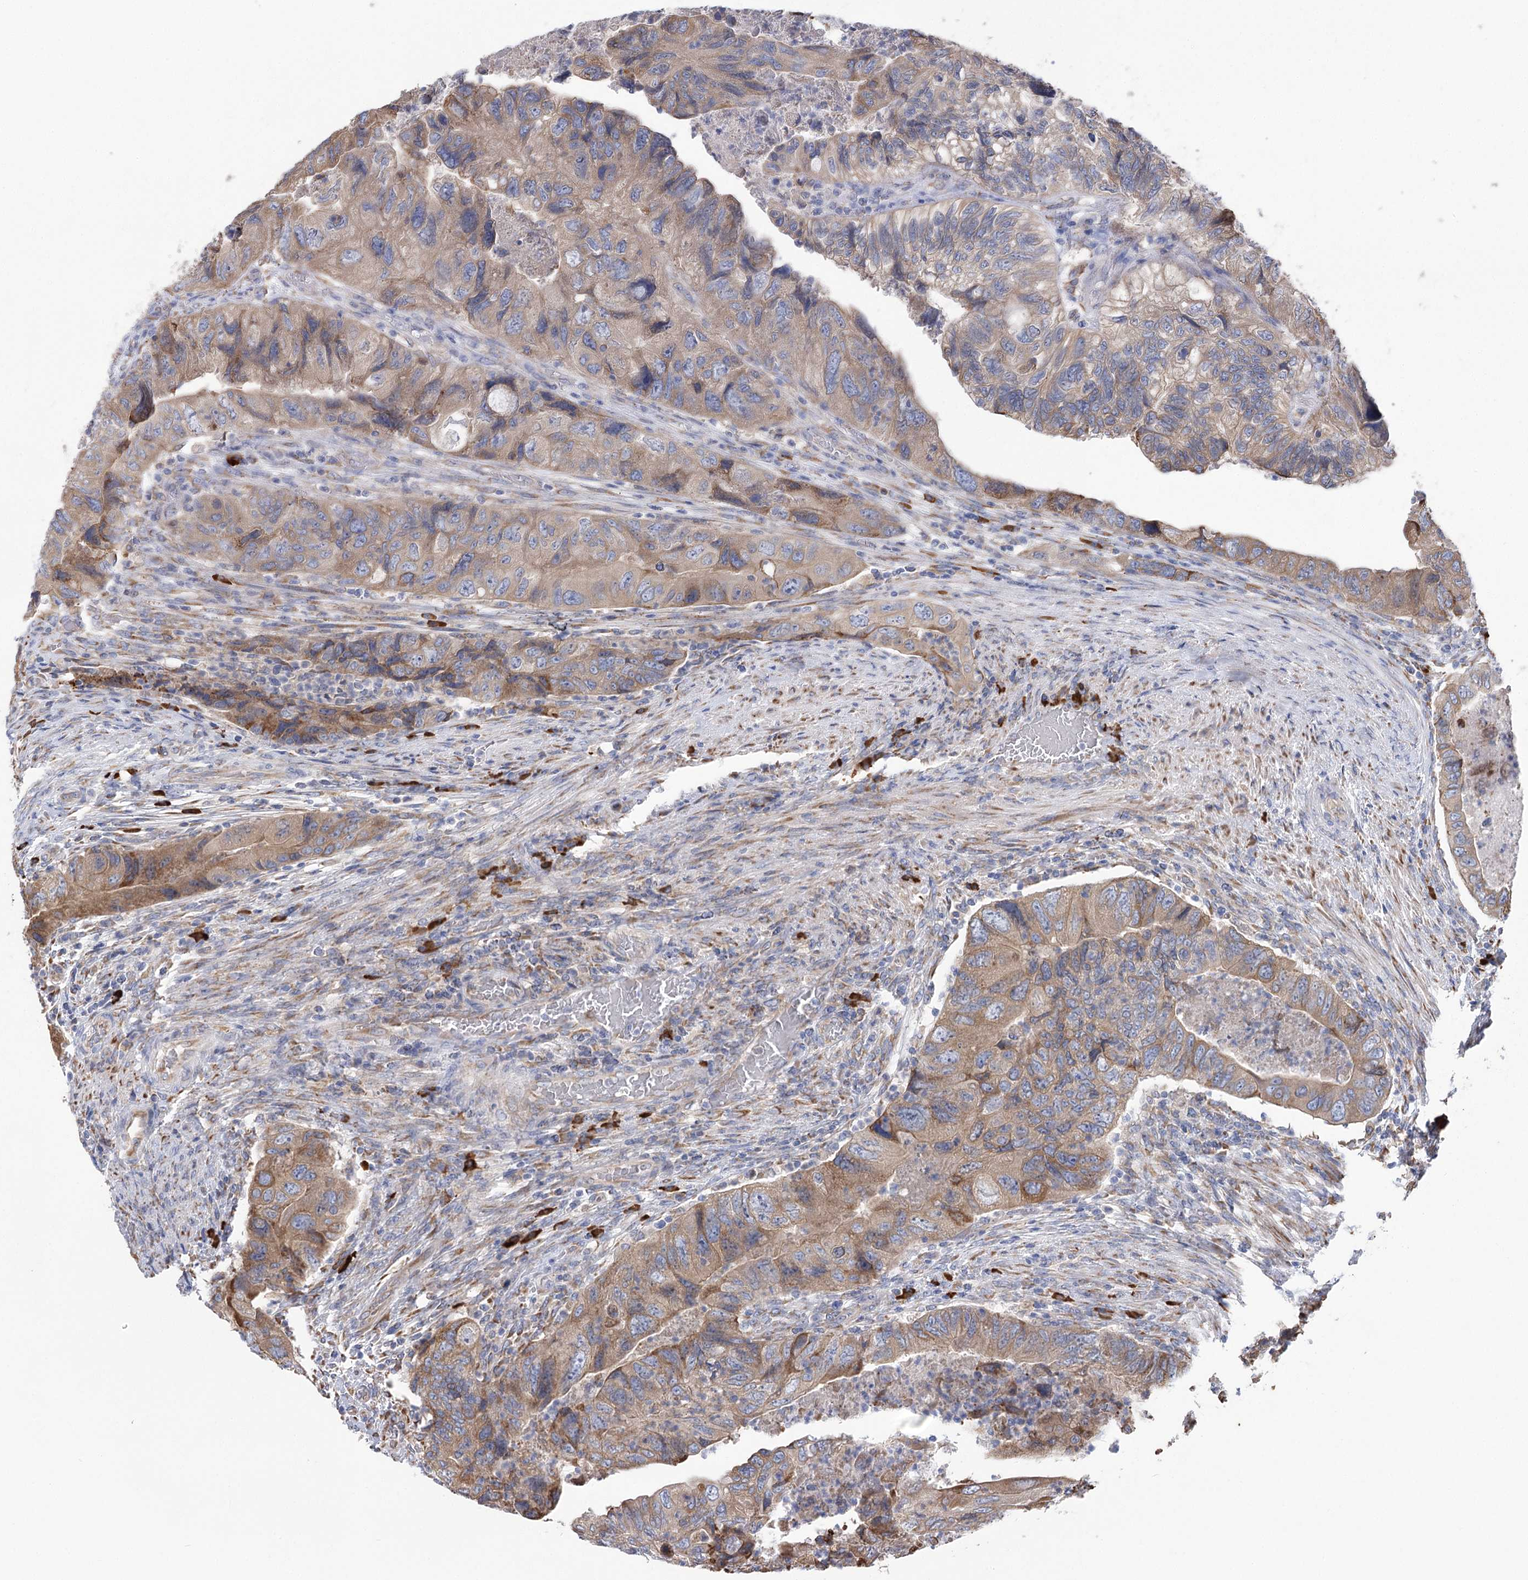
{"staining": {"intensity": "moderate", "quantity": "25%-75%", "location": "cytoplasmic/membranous"}, "tissue": "colorectal cancer", "cell_type": "Tumor cells", "image_type": "cancer", "snomed": [{"axis": "morphology", "description": "Adenocarcinoma, NOS"}, {"axis": "topography", "description": "Rectum"}], "caption": "Immunohistochemical staining of human adenocarcinoma (colorectal) displays medium levels of moderate cytoplasmic/membranous protein staining in about 25%-75% of tumor cells.", "gene": "METTL24", "patient": {"sex": "male", "age": 63}}